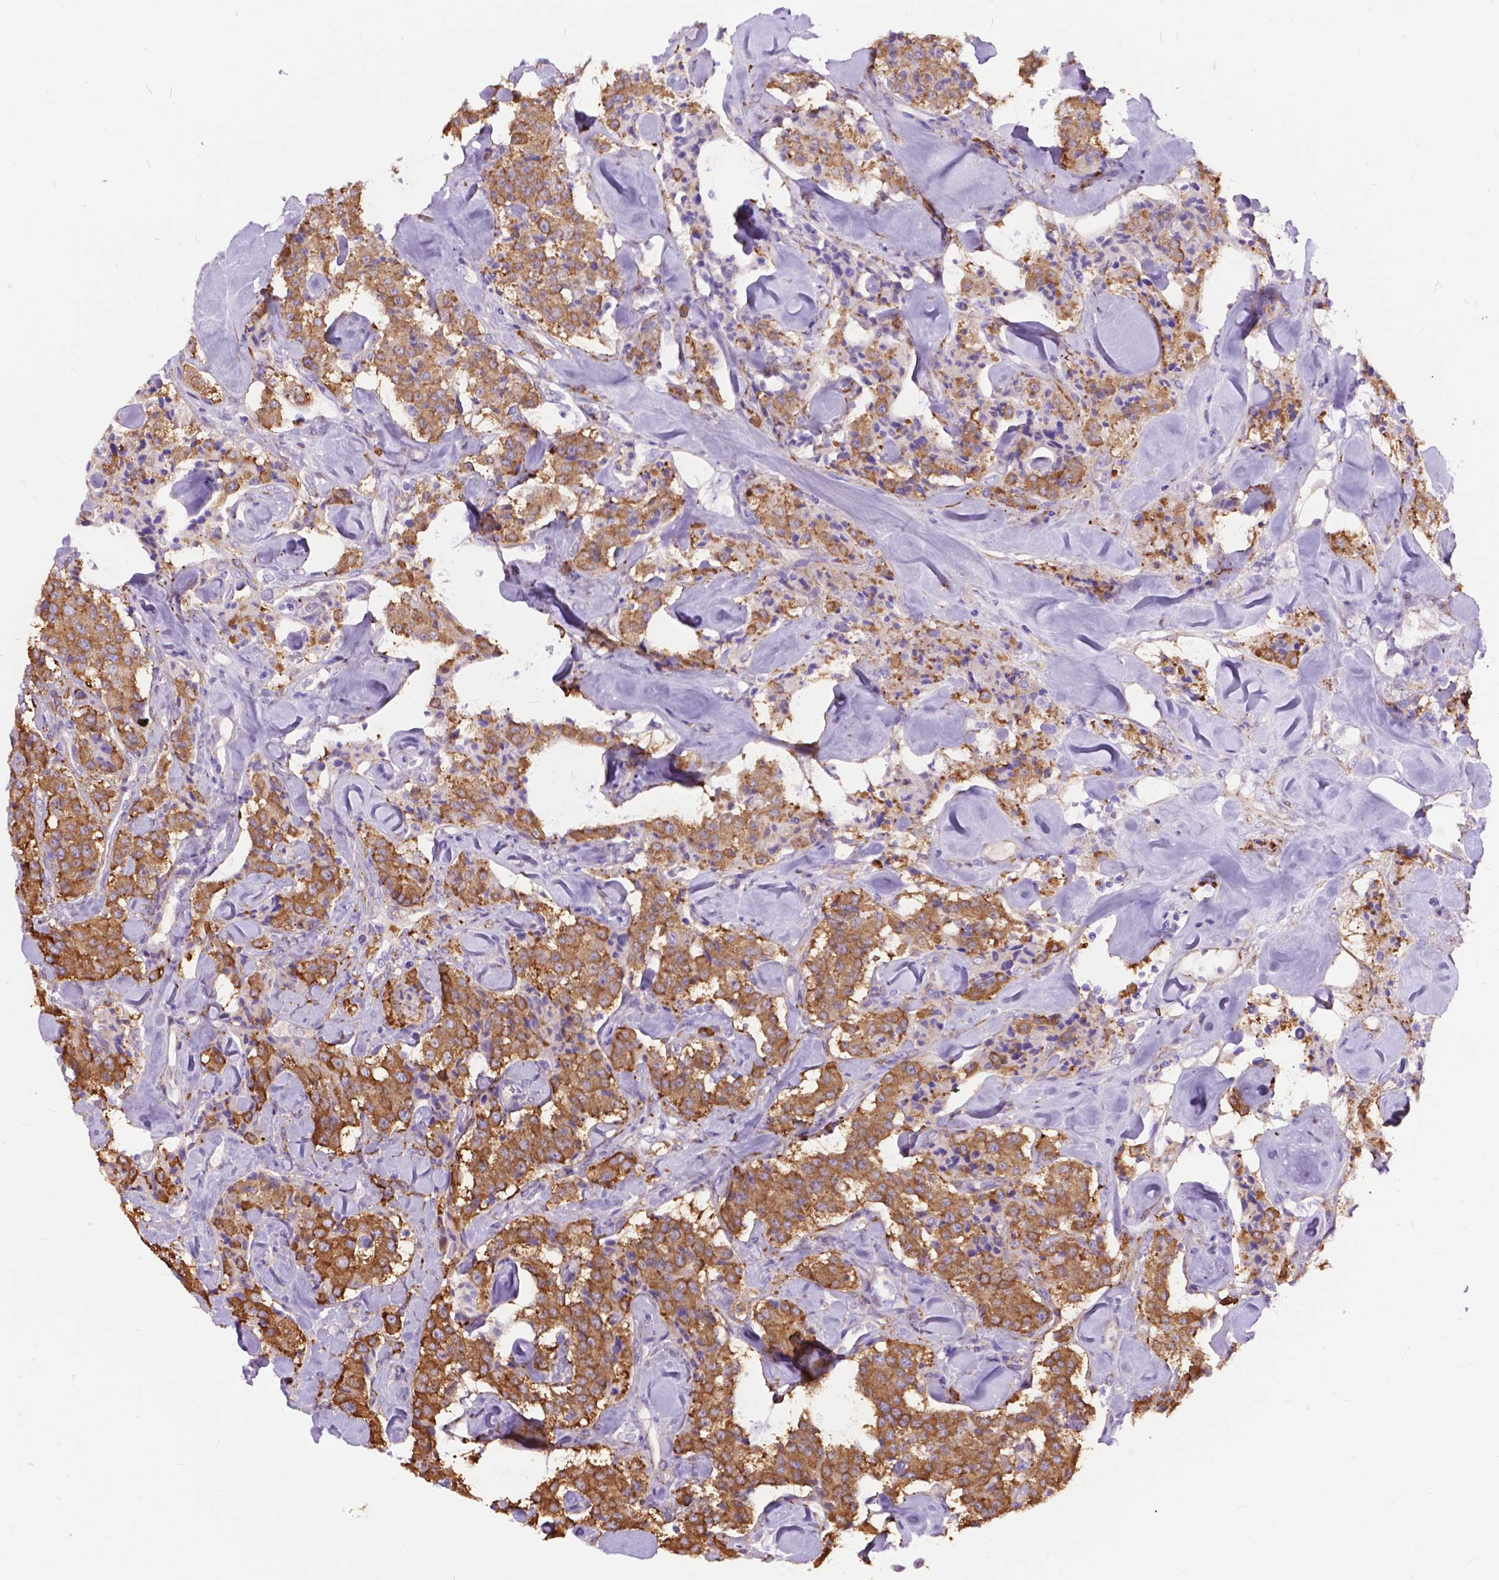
{"staining": {"intensity": "moderate", "quantity": ">75%", "location": "cytoplasmic/membranous"}, "tissue": "carcinoid", "cell_type": "Tumor cells", "image_type": "cancer", "snomed": [{"axis": "morphology", "description": "Carcinoid, malignant, NOS"}, {"axis": "topography", "description": "Pancreas"}], "caption": "Immunohistochemical staining of human carcinoid (malignant) demonstrates medium levels of moderate cytoplasmic/membranous protein positivity in about >75% of tumor cells.", "gene": "PCDHA12", "patient": {"sex": "male", "age": 41}}